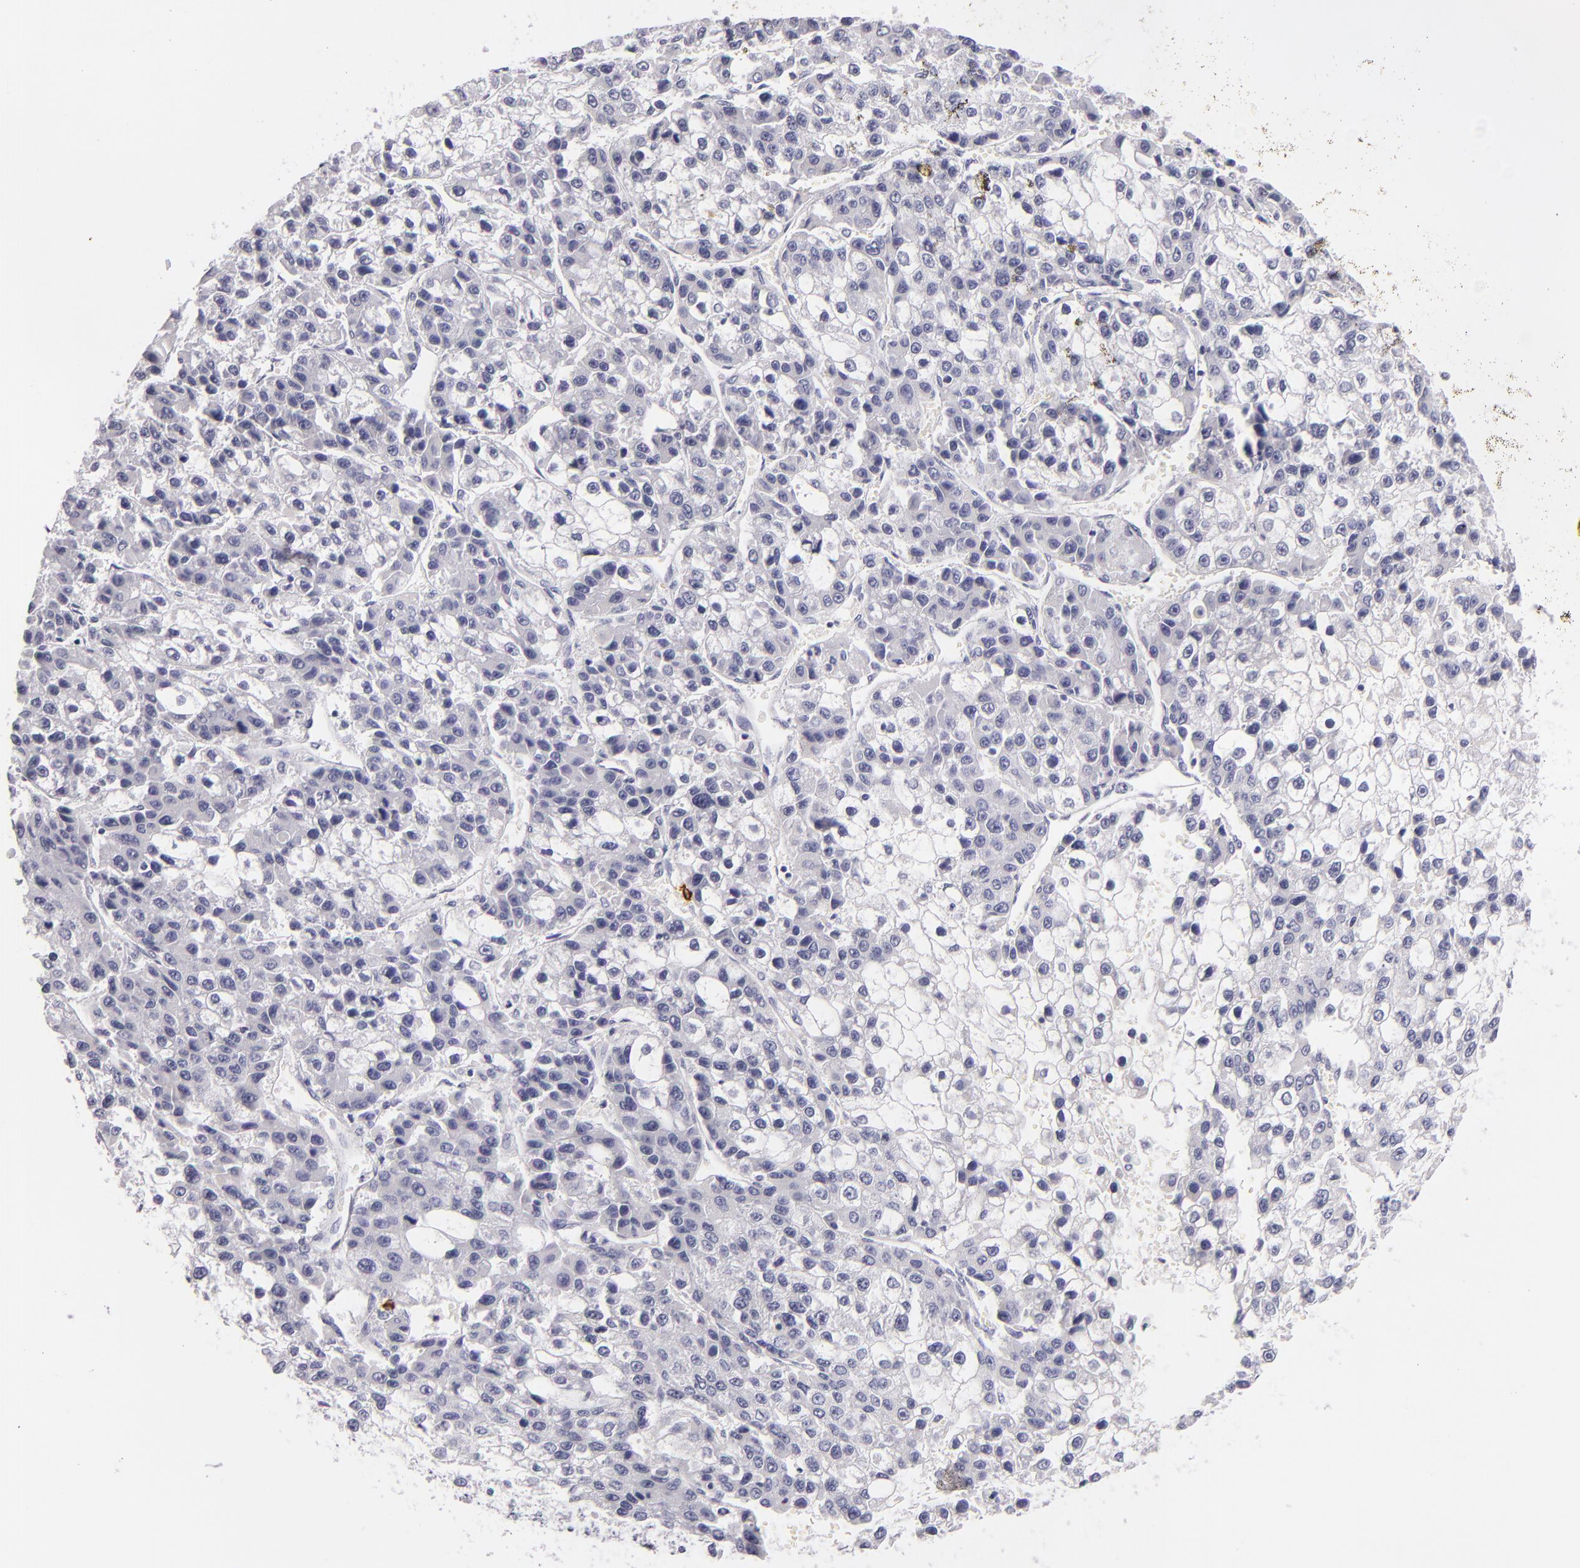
{"staining": {"intensity": "negative", "quantity": "none", "location": "none"}, "tissue": "liver cancer", "cell_type": "Tumor cells", "image_type": "cancer", "snomed": [{"axis": "morphology", "description": "Carcinoma, Hepatocellular, NOS"}, {"axis": "topography", "description": "Liver"}], "caption": "IHC histopathology image of liver cancer stained for a protein (brown), which exhibits no positivity in tumor cells.", "gene": "TPSD1", "patient": {"sex": "female", "age": 66}}